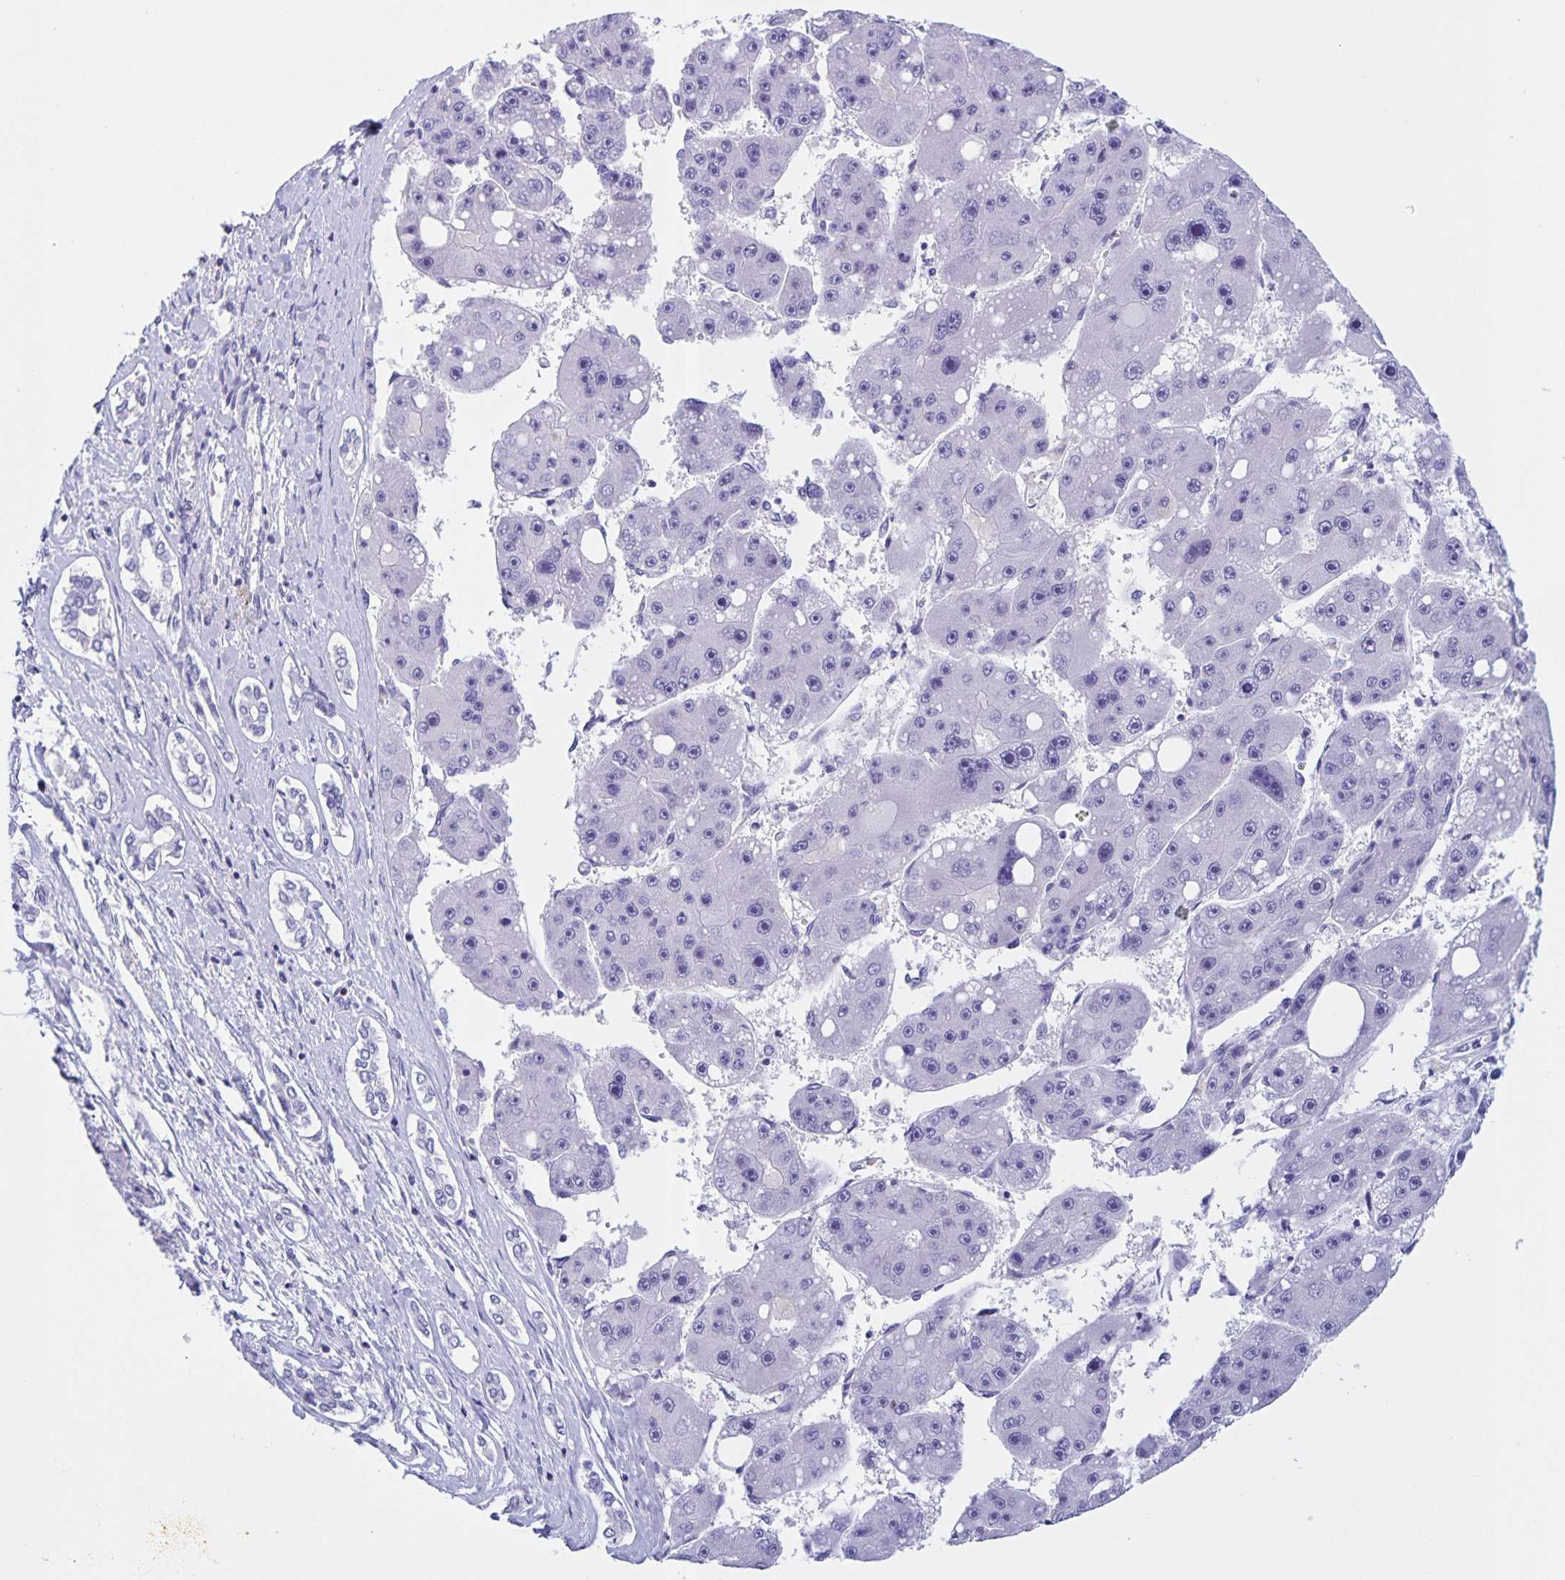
{"staining": {"intensity": "negative", "quantity": "none", "location": "none"}, "tissue": "liver cancer", "cell_type": "Tumor cells", "image_type": "cancer", "snomed": [{"axis": "morphology", "description": "Carcinoma, Hepatocellular, NOS"}, {"axis": "topography", "description": "Liver"}], "caption": "An IHC photomicrograph of liver cancer is shown. There is no staining in tumor cells of liver cancer.", "gene": "TGIF2LX", "patient": {"sex": "female", "age": 61}}